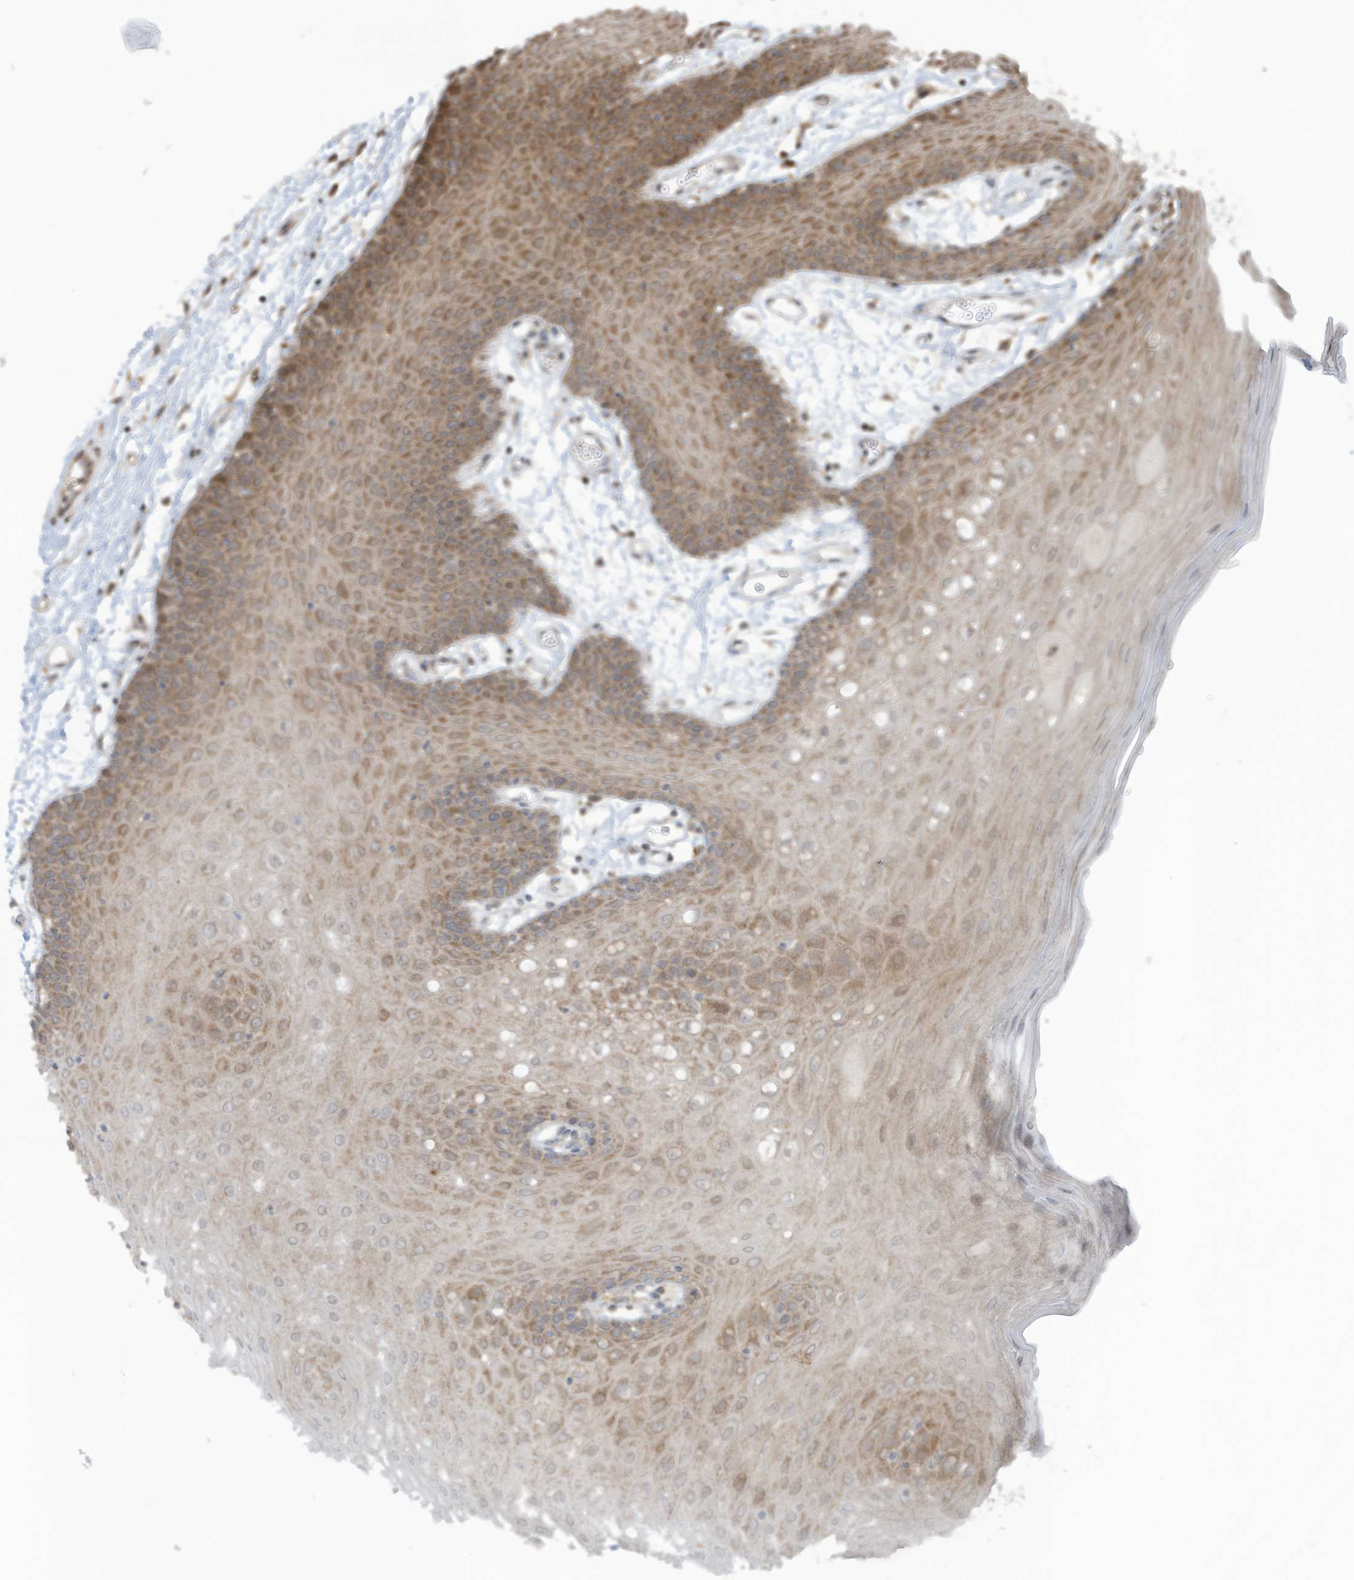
{"staining": {"intensity": "moderate", "quantity": "25%-75%", "location": "cytoplasmic/membranous"}, "tissue": "oral mucosa", "cell_type": "Squamous epithelial cells", "image_type": "normal", "snomed": [{"axis": "morphology", "description": "Normal tissue, NOS"}, {"axis": "topography", "description": "Skeletal muscle"}, {"axis": "topography", "description": "Oral tissue"}, {"axis": "topography", "description": "Salivary gland"}, {"axis": "topography", "description": "Peripheral nerve tissue"}], "caption": "Unremarkable oral mucosa reveals moderate cytoplasmic/membranous positivity in approximately 25%-75% of squamous epithelial cells, visualized by immunohistochemistry. The protein of interest is shown in brown color, while the nuclei are stained blue.", "gene": "CARF", "patient": {"sex": "male", "age": 54}}